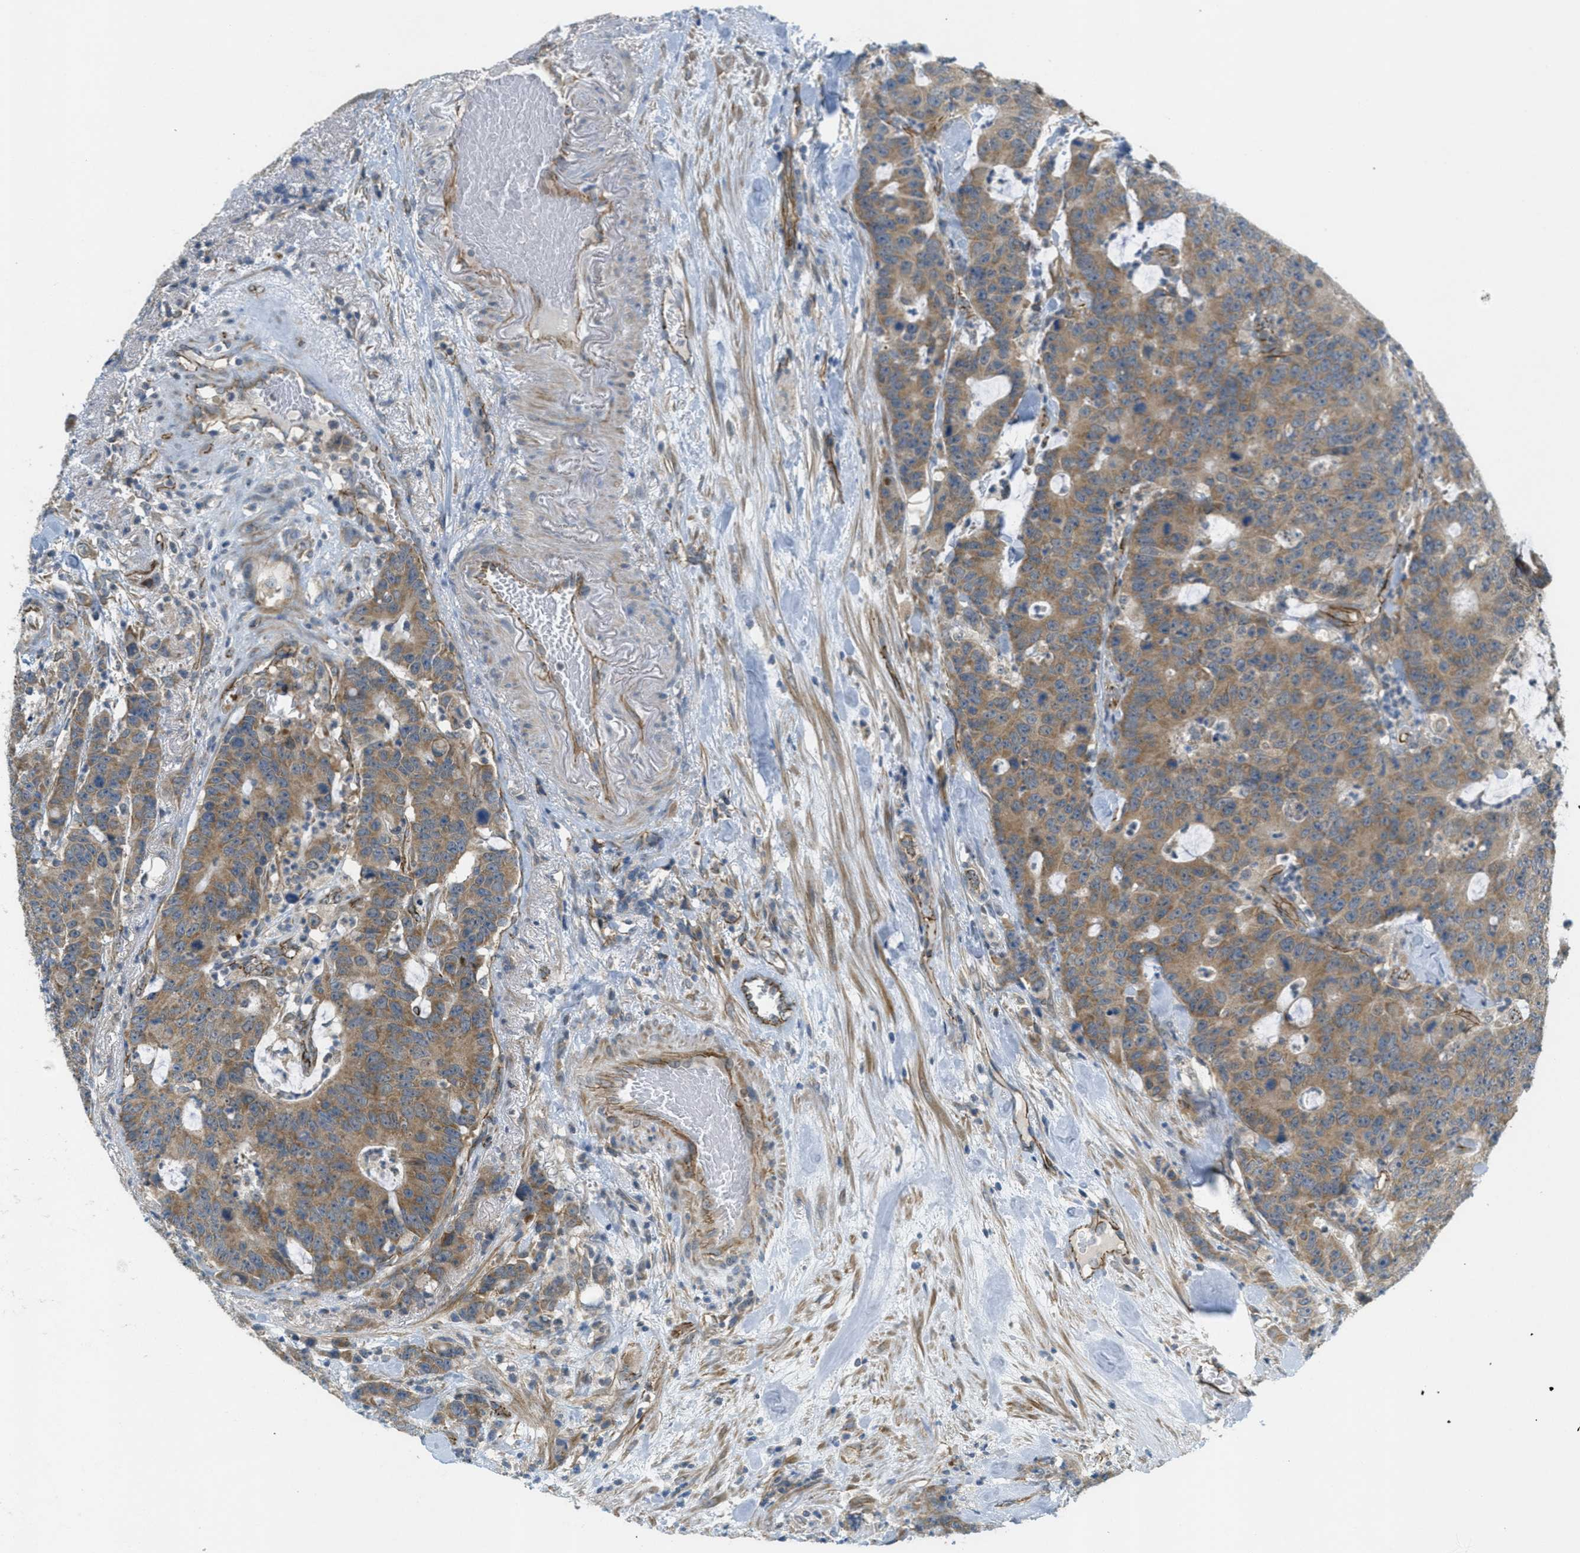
{"staining": {"intensity": "moderate", "quantity": ">75%", "location": "cytoplasmic/membranous"}, "tissue": "colorectal cancer", "cell_type": "Tumor cells", "image_type": "cancer", "snomed": [{"axis": "morphology", "description": "Adenocarcinoma, NOS"}, {"axis": "topography", "description": "Colon"}], "caption": "The histopathology image shows a brown stain indicating the presence of a protein in the cytoplasmic/membranous of tumor cells in colorectal adenocarcinoma. Using DAB (3,3'-diaminobenzidine) (brown) and hematoxylin (blue) stains, captured at high magnification using brightfield microscopy.", "gene": "JCAD", "patient": {"sex": "female", "age": 86}}